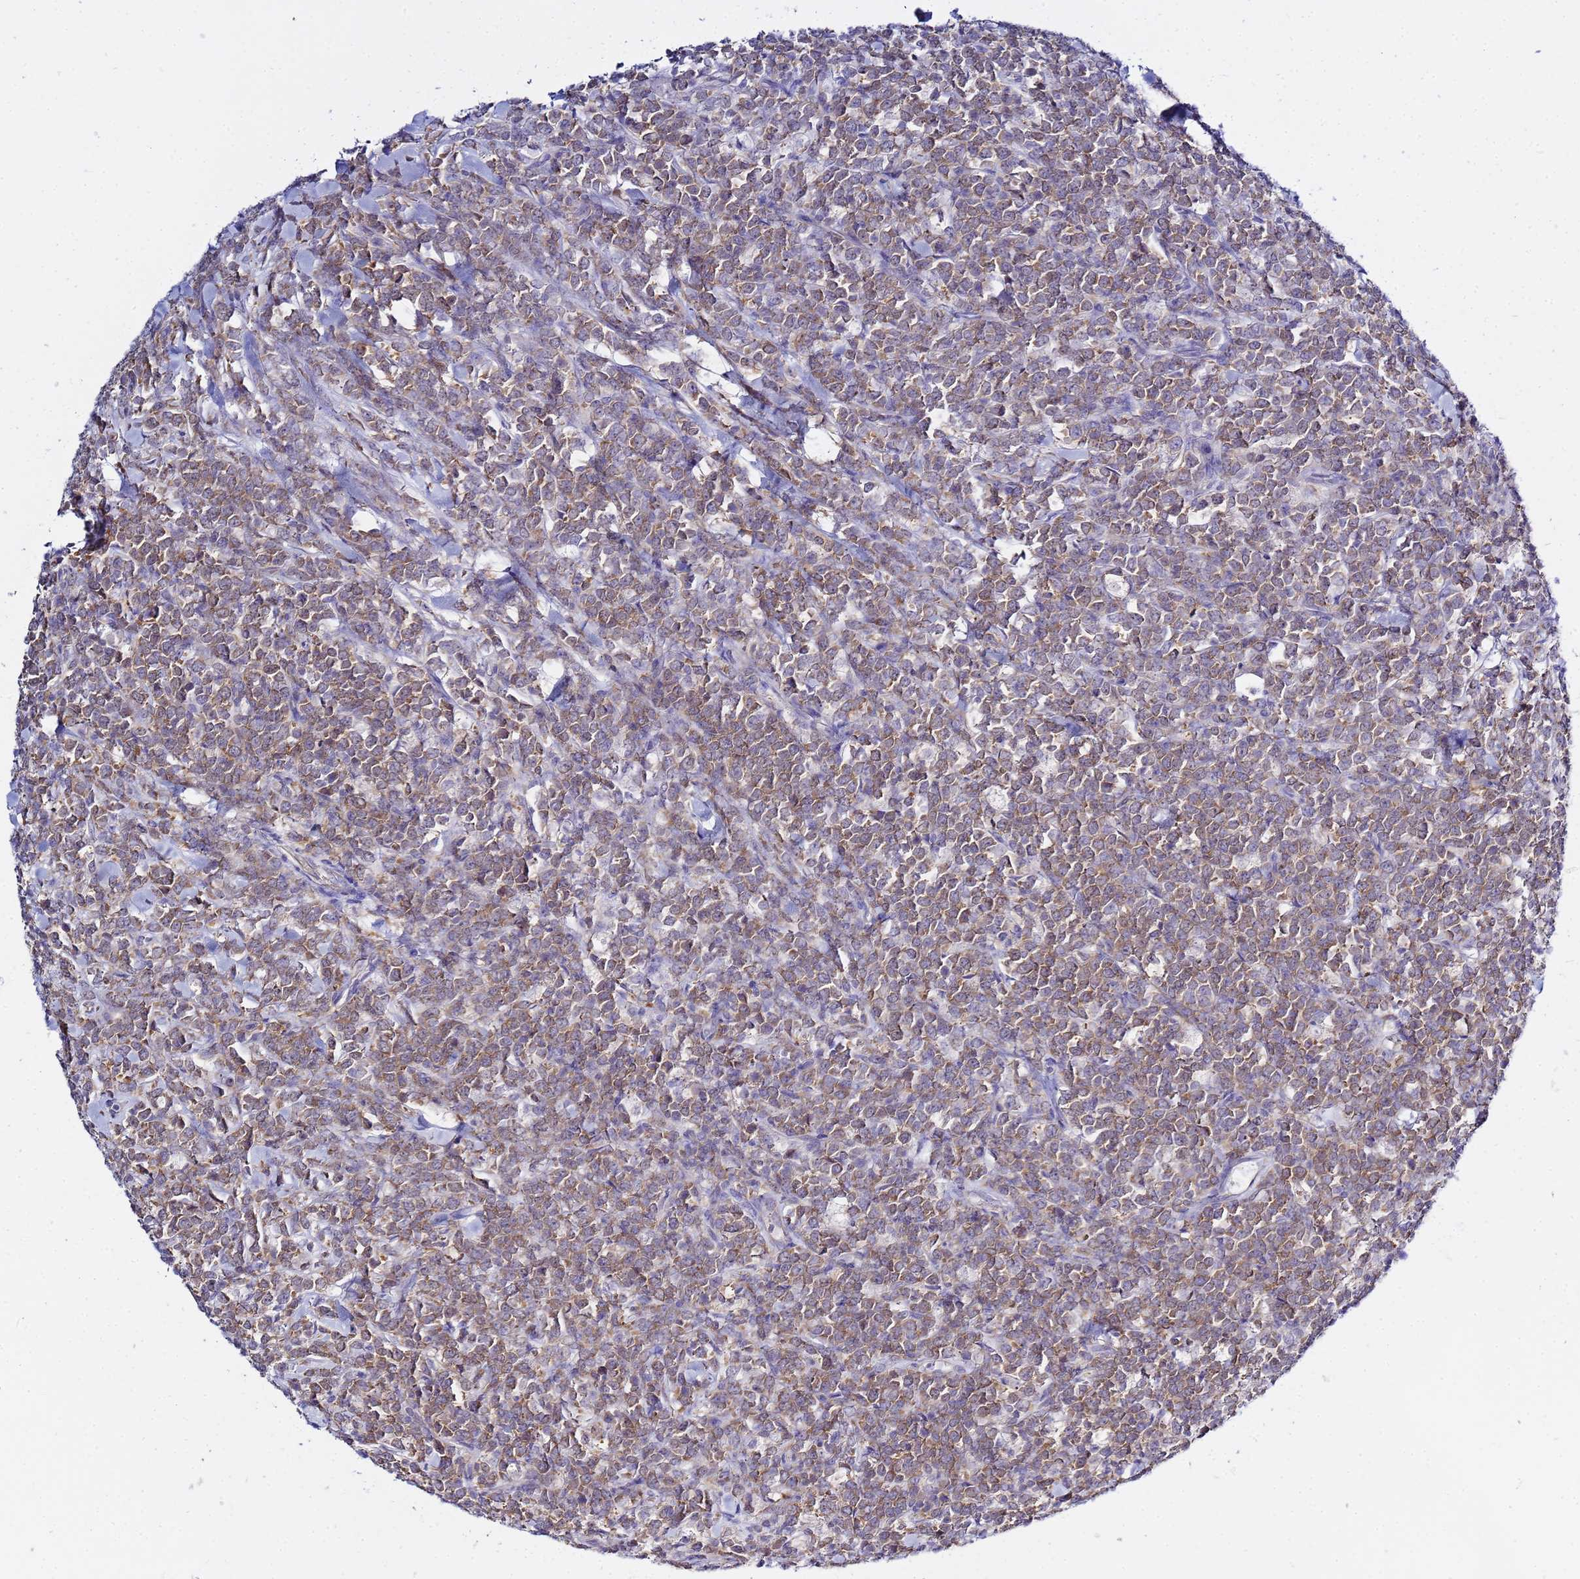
{"staining": {"intensity": "weak", "quantity": "25%-75%", "location": "cytoplasmic/membranous"}, "tissue": "lymphoma", "cell_type": "Tumor cells", "image_type": "cancer", "snomed": [{"axis": "morphology", "description": "Malignant lymphoma, non-Hodgkin's type, High grade"}, {"axis": "topography", "description": "Small intestine"}], "caption": "Immunohistochemical staining of malignant lymphoma, non-Hodgkin's type (high-grade) shows low levels of weak cytoplasmic/membranous protein staining in about 25%-75% of tumor cells.", "gene": "LENG1", "patient": {"sex": "male", "age": 8}}